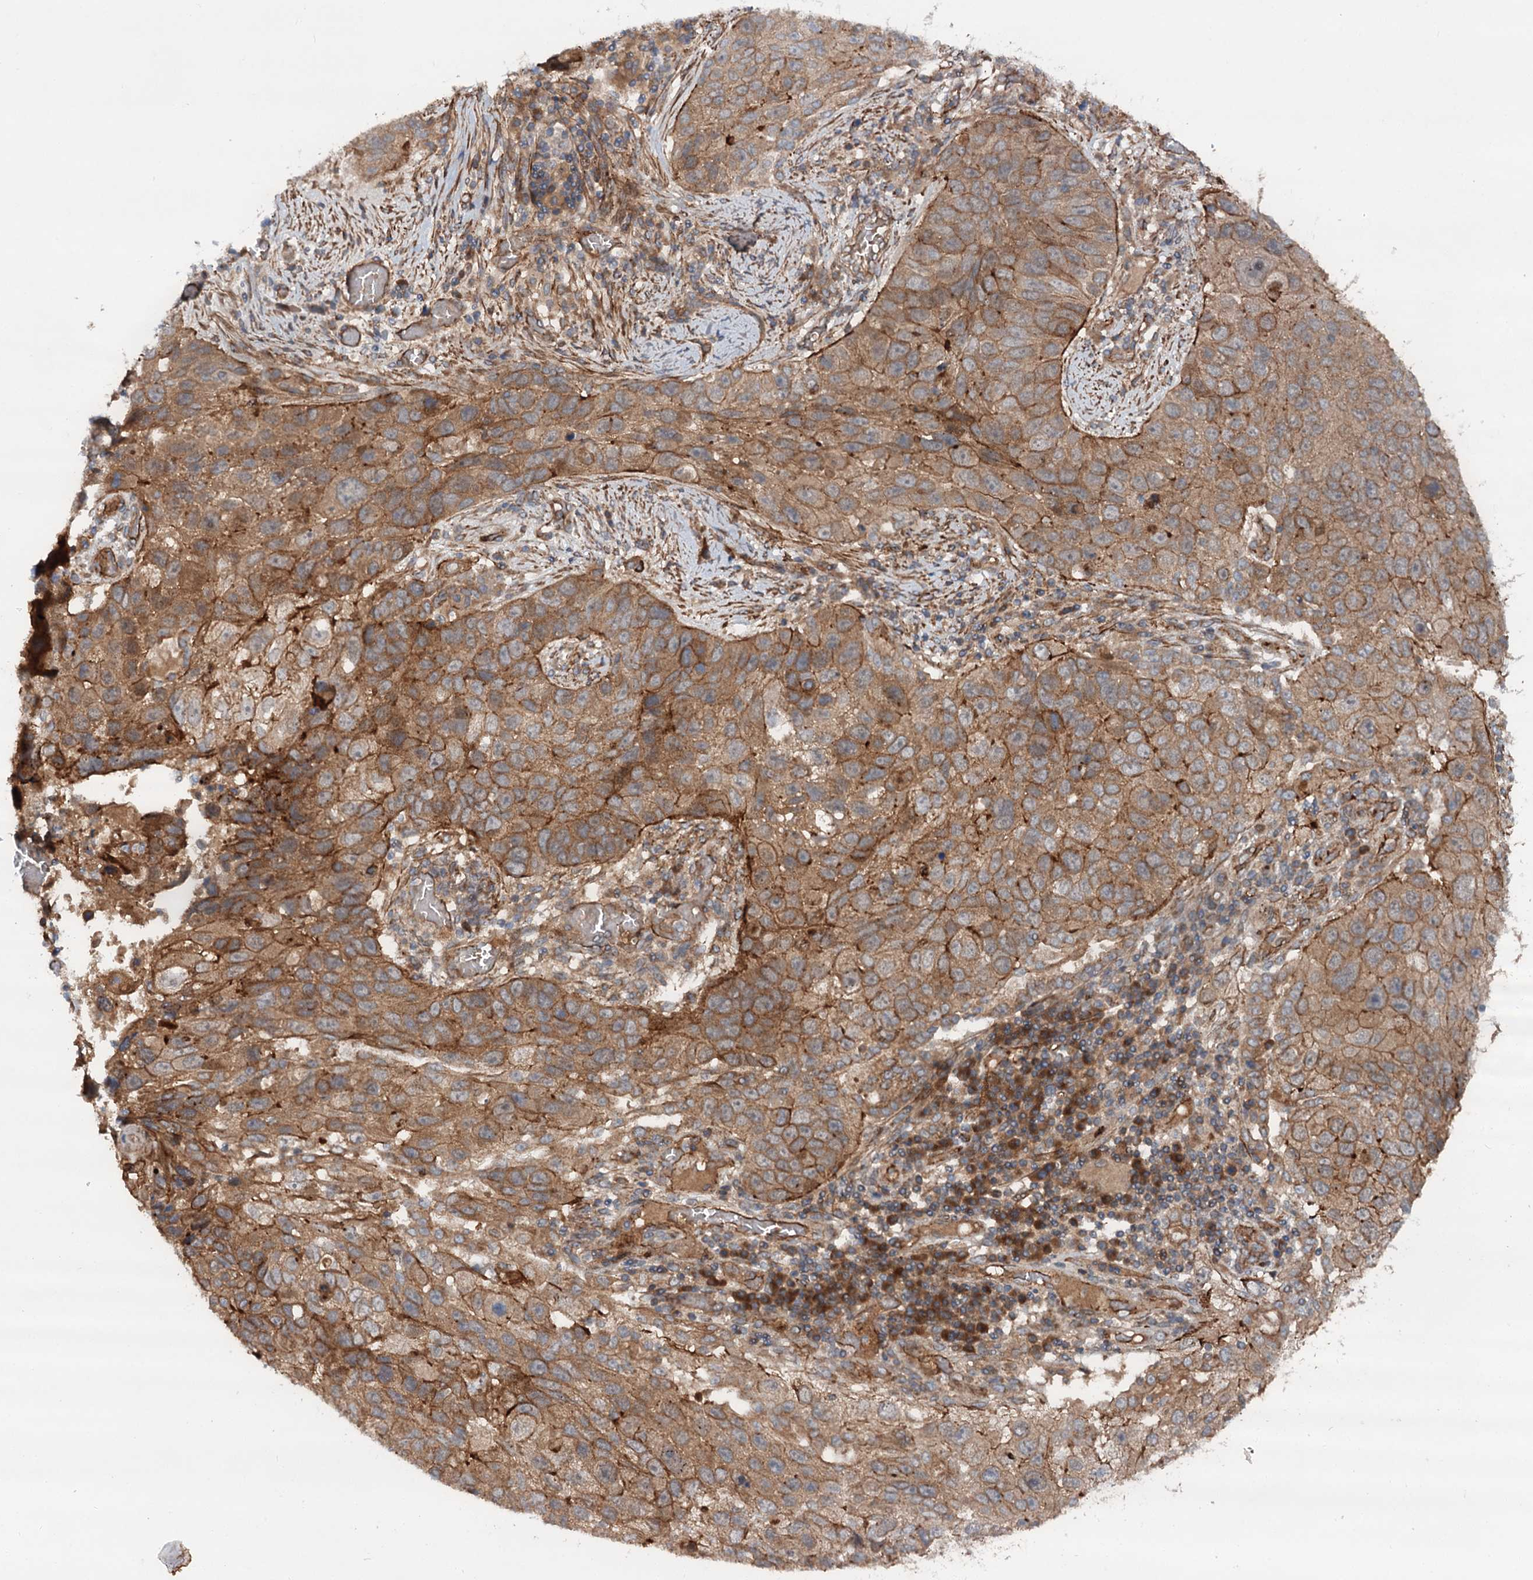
{"staining": {"intensity": "moderate", "quantity": ">75%", "location": "cytoplasmic/membranous"}, "tissue": "lung cancer", "cell_type": "Tumor cells", "image_type": "cancer", "snomed": [{"axis": "morphology", "description": "Squamous cell carcinoma, NOS"}, {"axis": "topography", "description": "Lung"}], "caption": "An immunohistochemistry (IHC) micrograph of neoplastic tissue is shown. Protein staining in brown highlights moderate cytoplasmic/membranous positivity in lung squamous cell carcinoma within tumor cells.", "gene": "ADGRG4", "patient": {"sex": "male", "age": 61}}